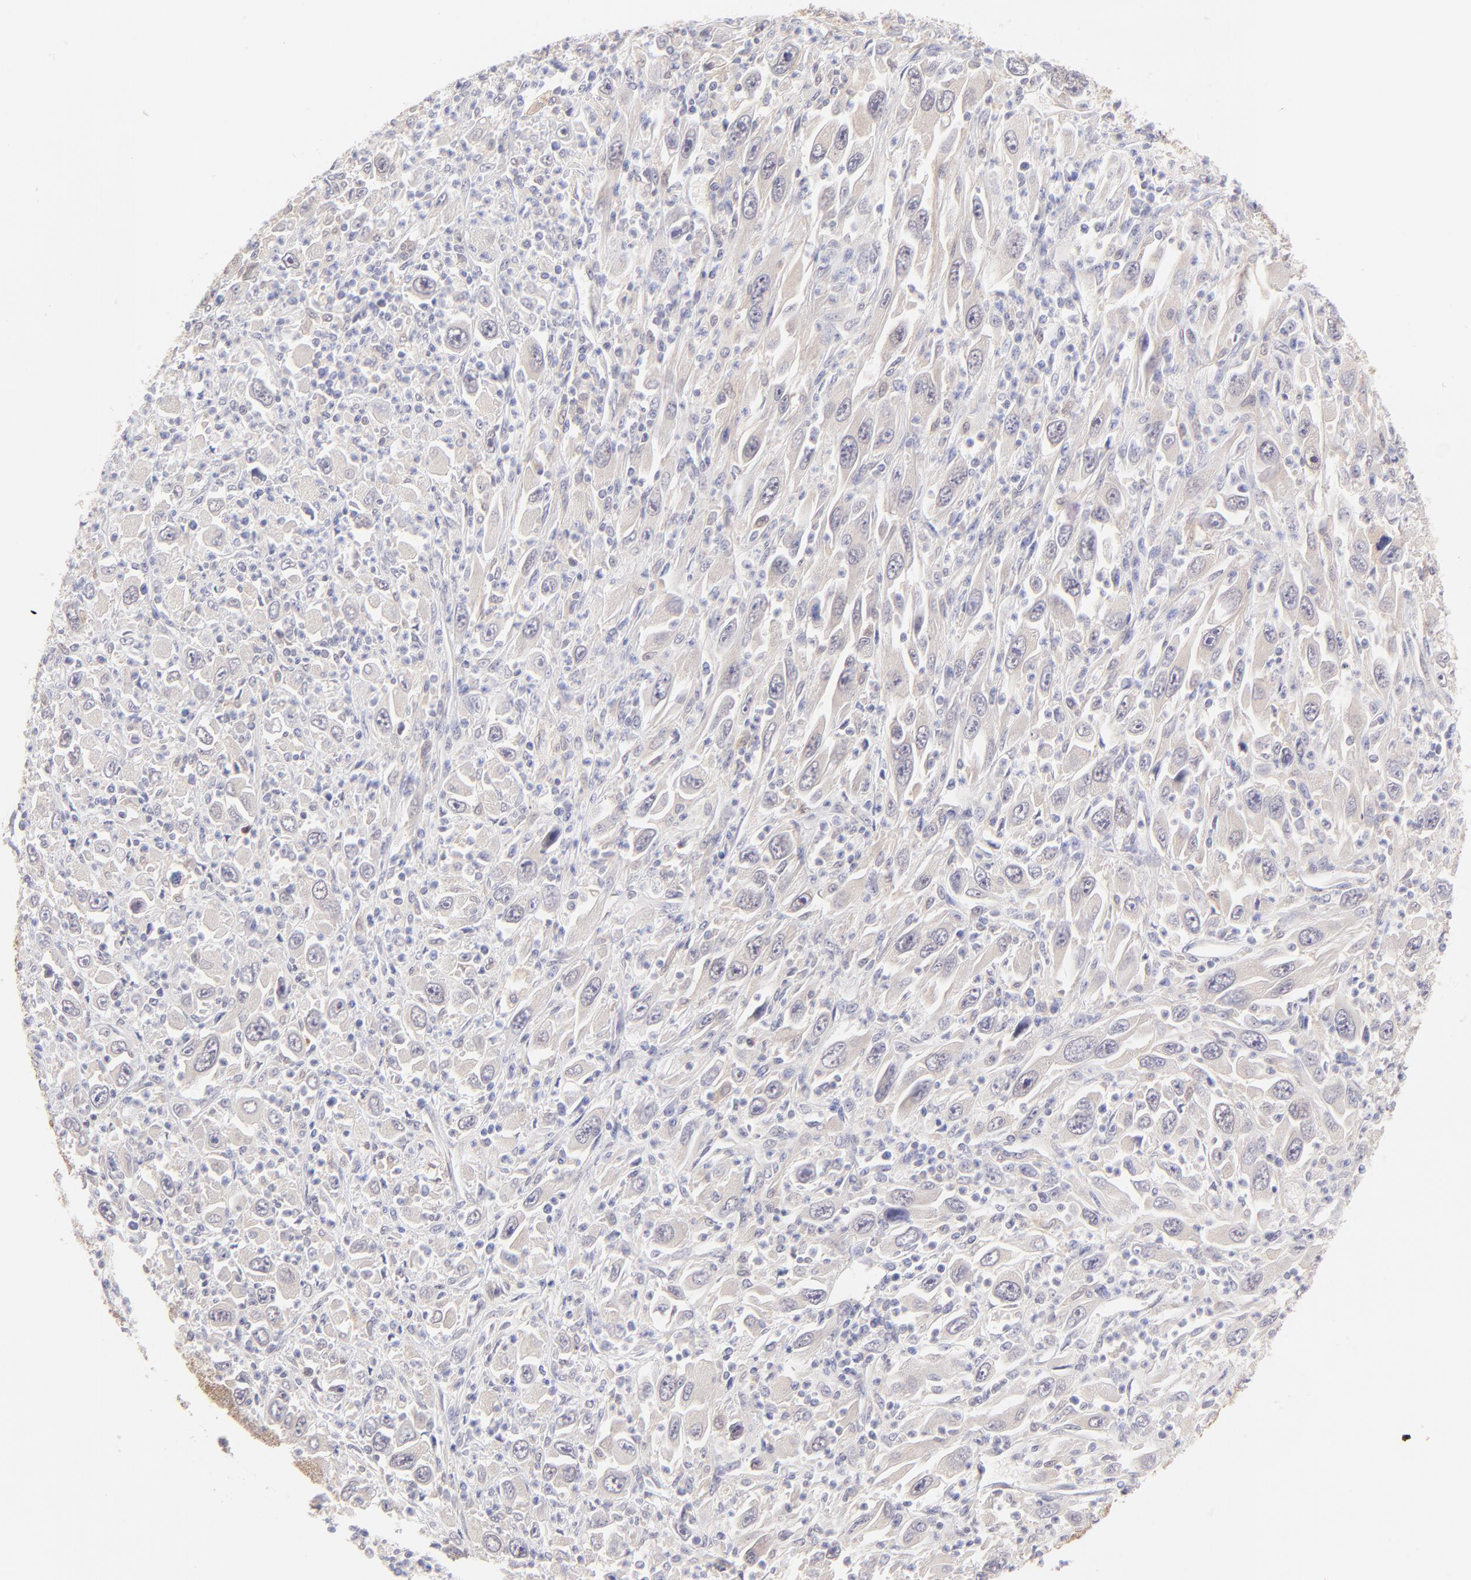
{"staining": {"intensity": "weak", "quantity": ">75%", "location": "cytoplasmic/membranous"}, "tissue": "melanoma", "cell_type": "Tumor cells", "image_type": "cancer", "snomed": [{"axis": "morphology", "description": "Malignant melanoma, Metastatic site"}, {"axis": "topography", "description": "Skin"}], "caption": "Human malignant melanoma (metastatic site) stained with a brown dye reveals weak cytoplasmic/membranous positive expression in about >75% of tumor cells.", "gene": "HYAL1", "patient": {"sex": "female", "age": 56}}